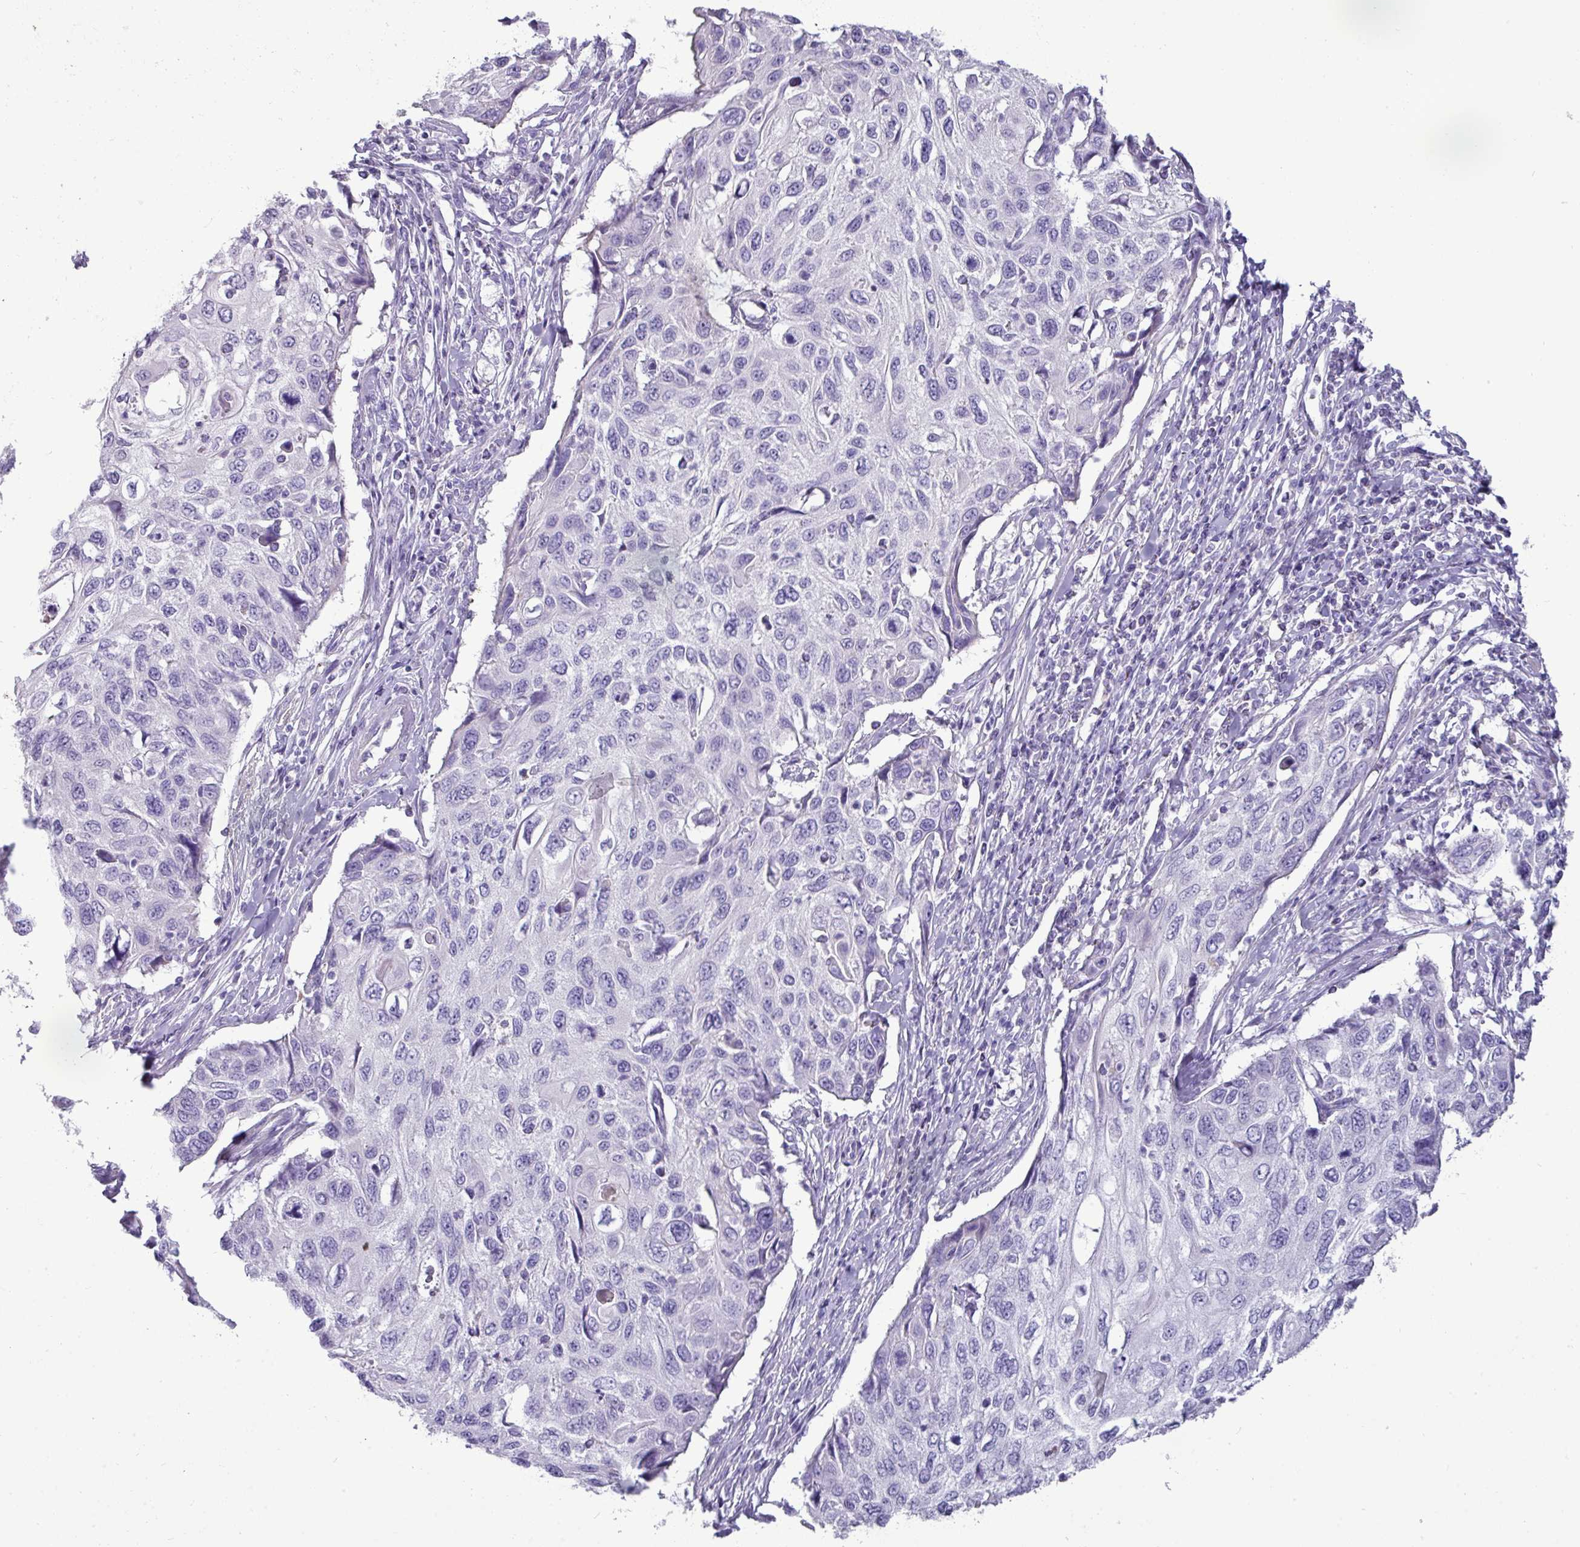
{"staining": {"intensity": "negative", "quantity": "none", "location": "none"}, "tissue": "cervical cancer", "cell_type": "Tumor cells", "image_type": "cancer", "snomed": [{"axis": "morphology", "description": "Squamous cell carcinoma, NOS"}, {"axis": "topography", "description": "Cervix"}], "caption": "Immunohistochemistry (IHC) of cervical cancer (squamous cell carcinoma) exhibits no positivity in tumor cells.", "gene": "GSTA3", "patient": {"sex": "female", "age": 70}}